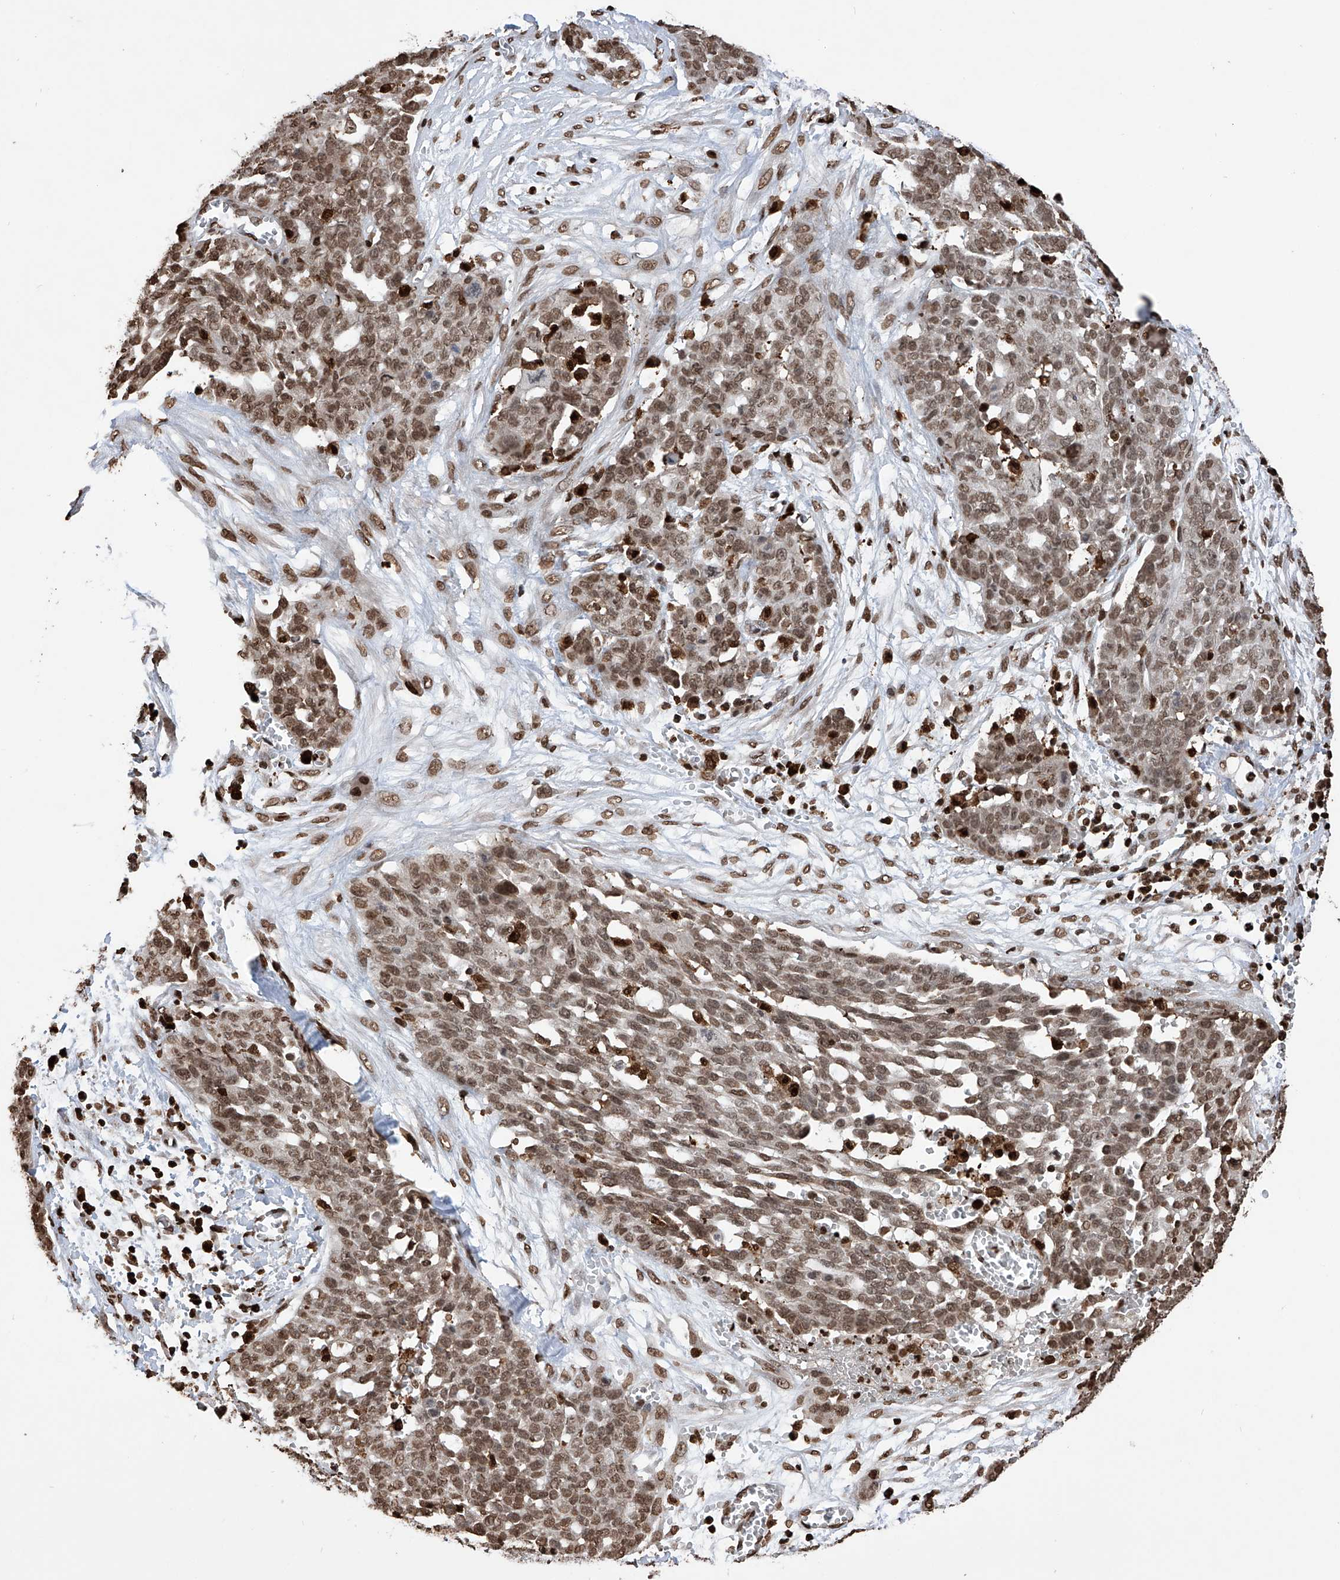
{"staining": {"intensity": "moderate", "quantity": ">75%", "location": "nuclear"}, "tissue": "ovarian cancer", "cell_type": "Tumor cells", "image_type": "cancer", "snomed": [{"axis": "morphology", "description": "Cystadenocarcinoma, serous, NOS"}, {"axis": "topography", "description": "Soft tissue"}, {"axis": "topography", "description": "Ovary"}], "caption": "This micrograph reveals ovarian cancer stained with immunohistochemistry to label a protein in brown. The nuclear of tumor cells show moderate positivity for the protein. Nuclei are counter-stained blue.", "gene": "CFAP410", "patient": {"sex": "female", "age": 57}}